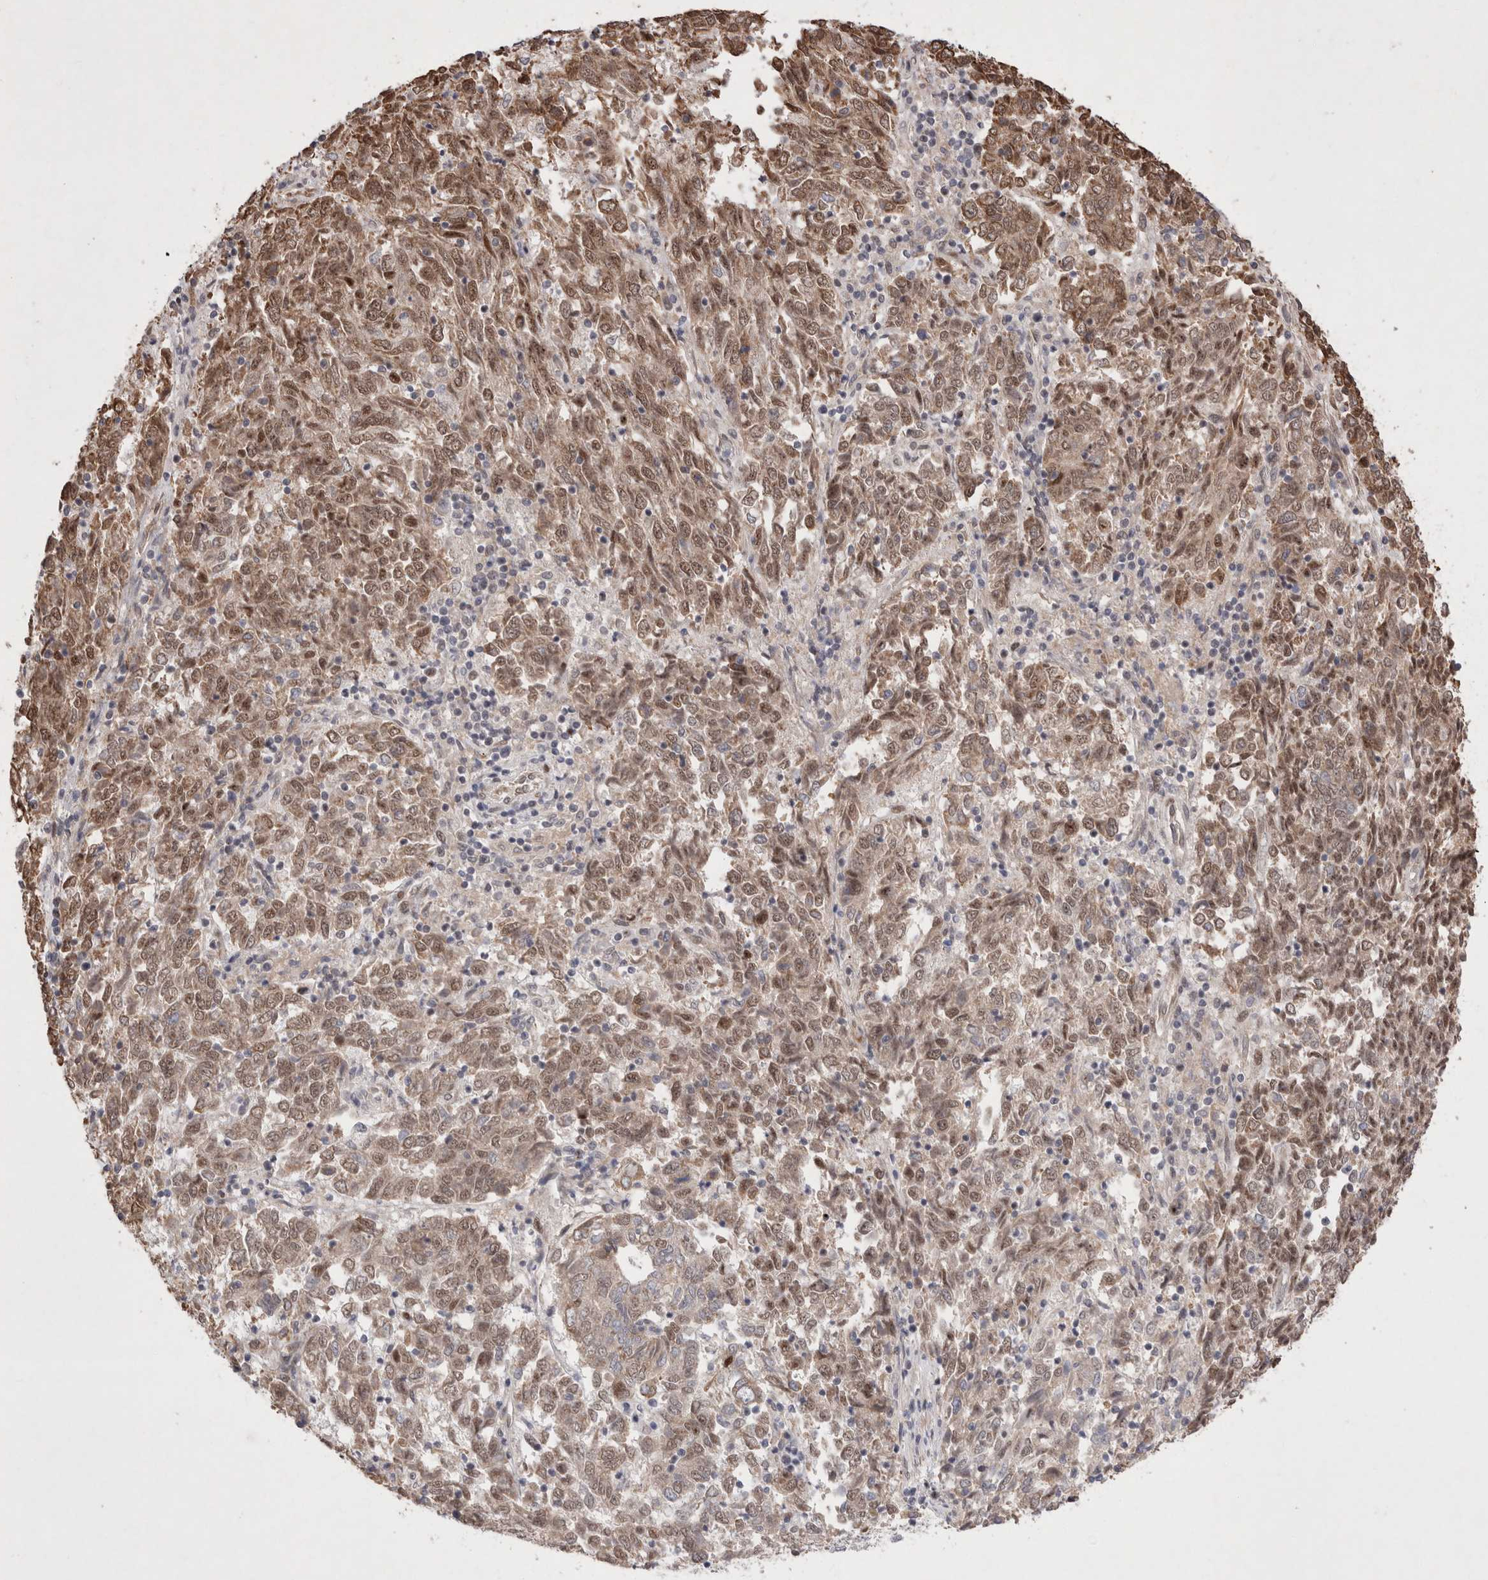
{"staining": {"intensity": "moderate", "quantity": ">75%", "location": "nuclear"}, "tissue": "endometrial cancer", "cell_type": "Tumor cells", "image_type": "cancer", "snomed": [{"axis": "morphology", "description": "Adenocarcinoma, NOS"}, {"axis": "topography", "description": "Endometrium"}], "caption": "The immunohistochemical stain labels moderate nuclear staining in tumor cells of endometrial adenocarcinoma tissue.", "gene": "GIMAP6", "patient": {"sex": "female", "age": 80}}